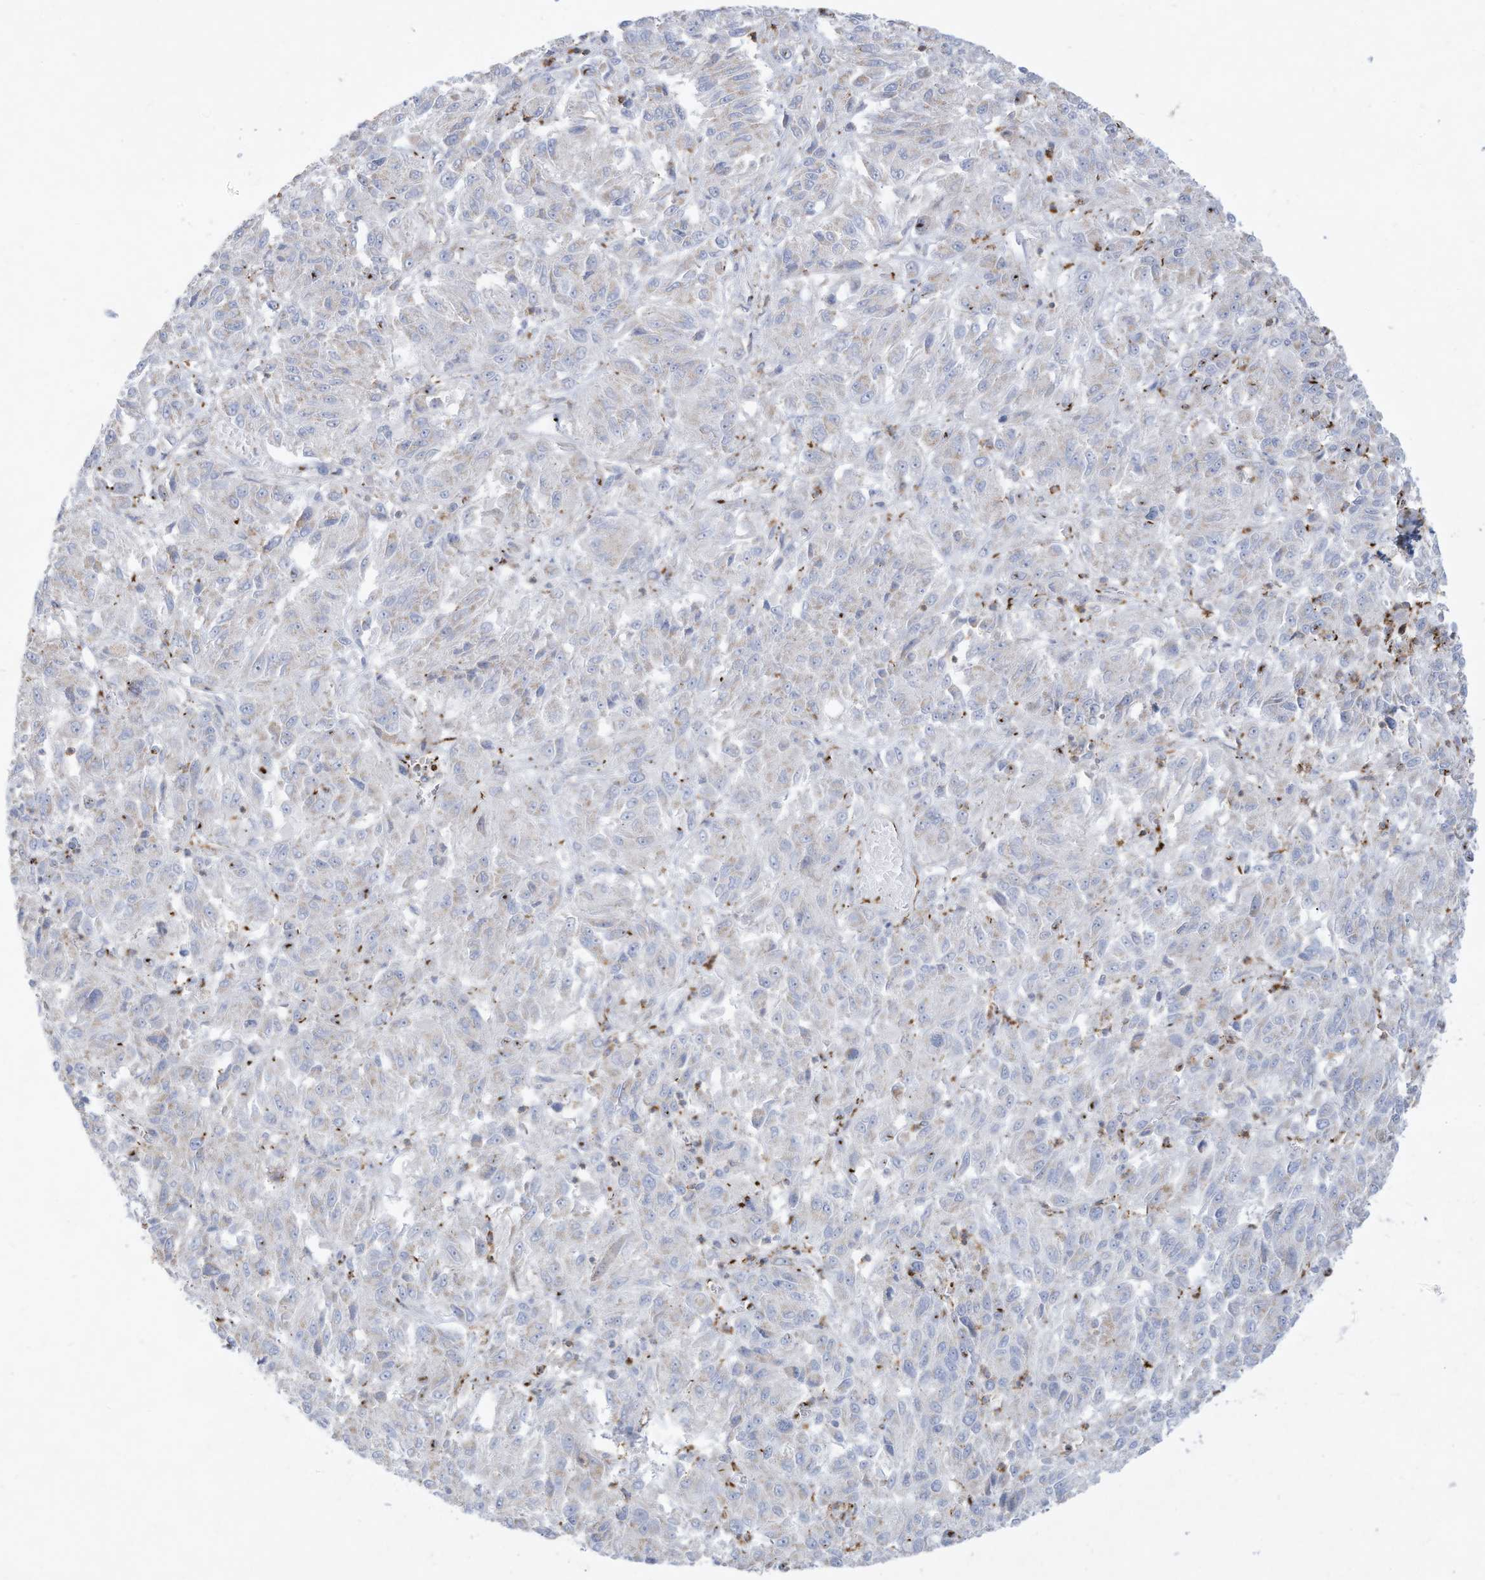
{"staining": {"intensity": "negative", "quantity": "none", "location": "none"}, "tissue": "melanoma", "cell_type": "Tumor cells", "image_type": "cancer", "snomed": [{"axis": "morphology", "description": "Malignant melanoma, Metastatic site"}, {"axis": "topography", "description": "Lung"}], "caption": "Tumor cells are negative for protein expression in human malignant melanoma (metastatic site).", "gene": "THNSL2", "patient": {"sex": "male", "age": 64}}